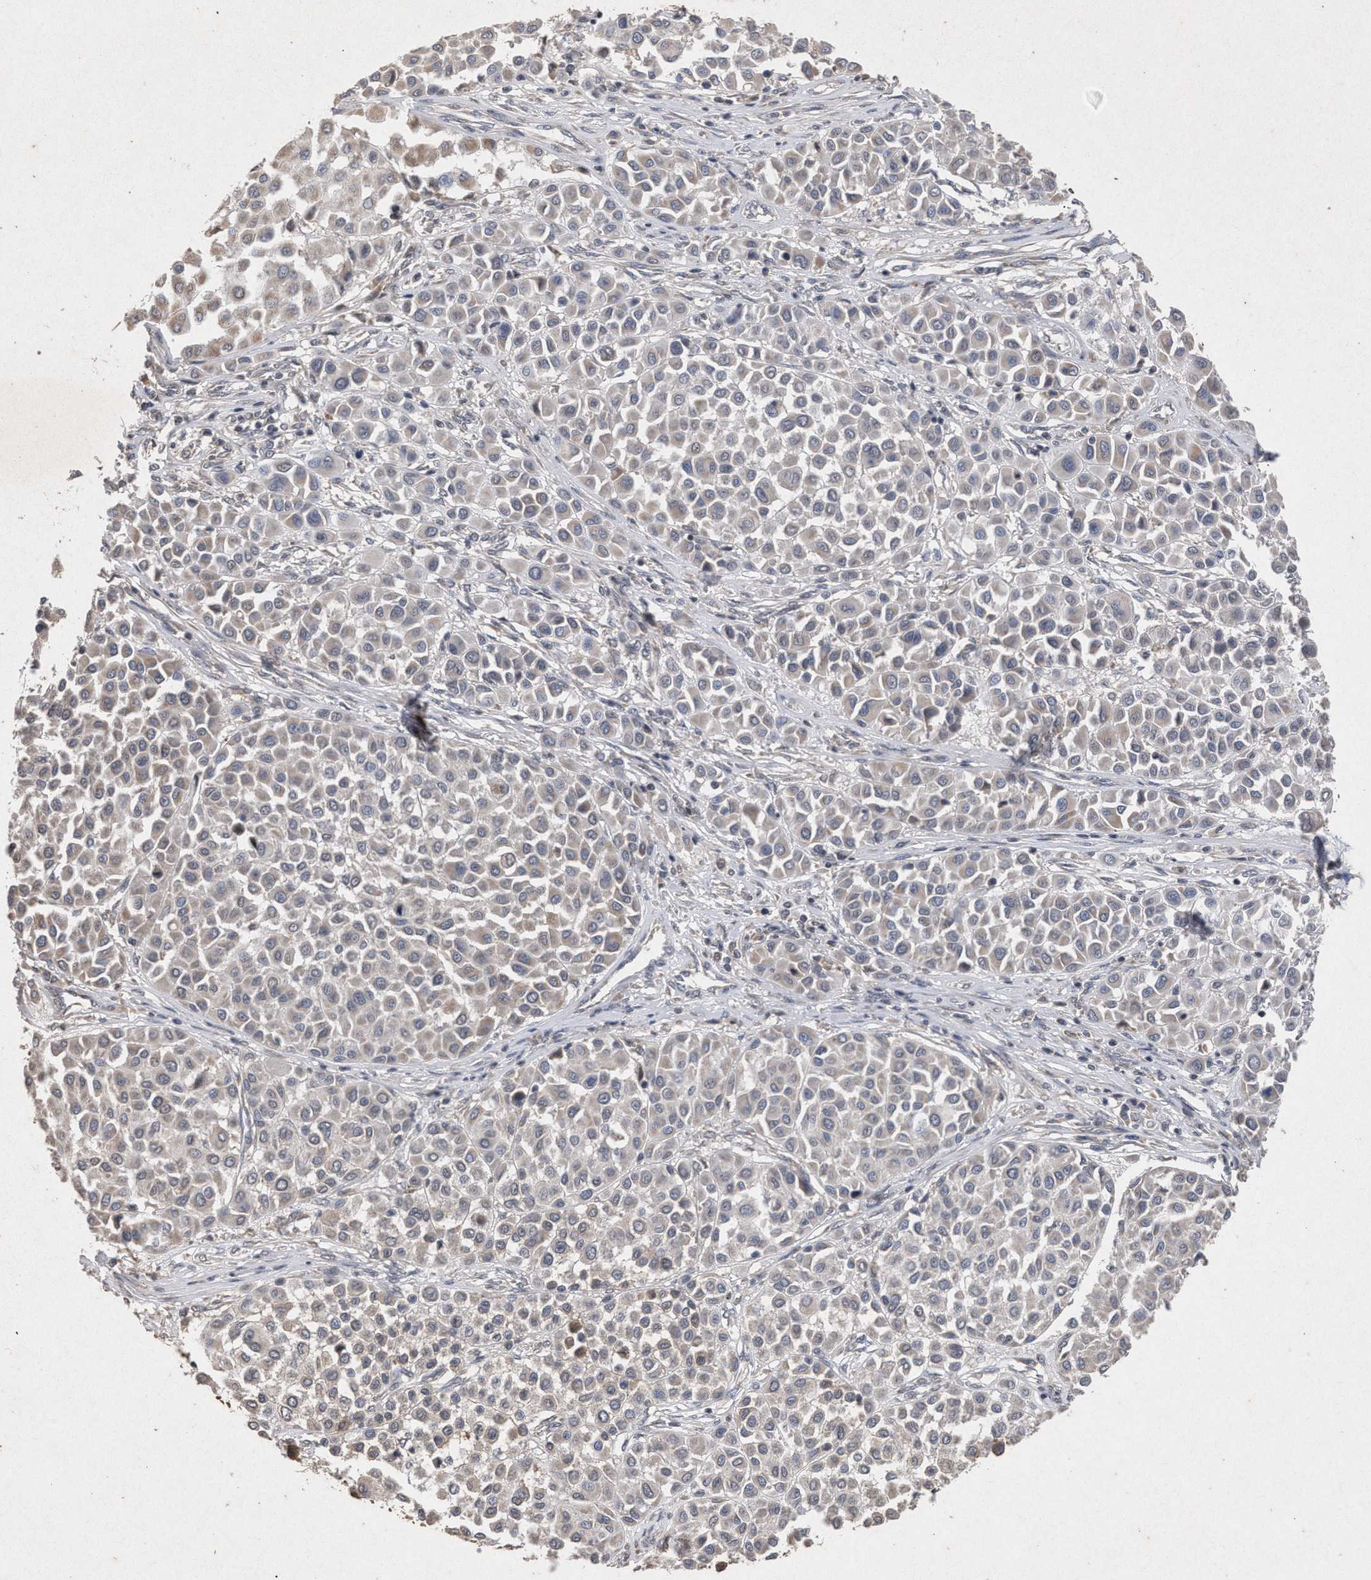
{"staining": {"intensity": "negative", "quantity": "none", "location": "none"}, "tissue": "melanoma", "cell_type": "Tumor cells", "image_type": "cancer", "snomed": [{"axis": "morphology", "description": "Malignant melanoma, Metastatic site"}, {"axis": "topography", "description": "Soft tissue"}], "caption": "Protein analysis of melanoma shows no significant expression in tumor cells.", "gene": "PKD2L1", "patient": {"sex": "male", "age": 41}}